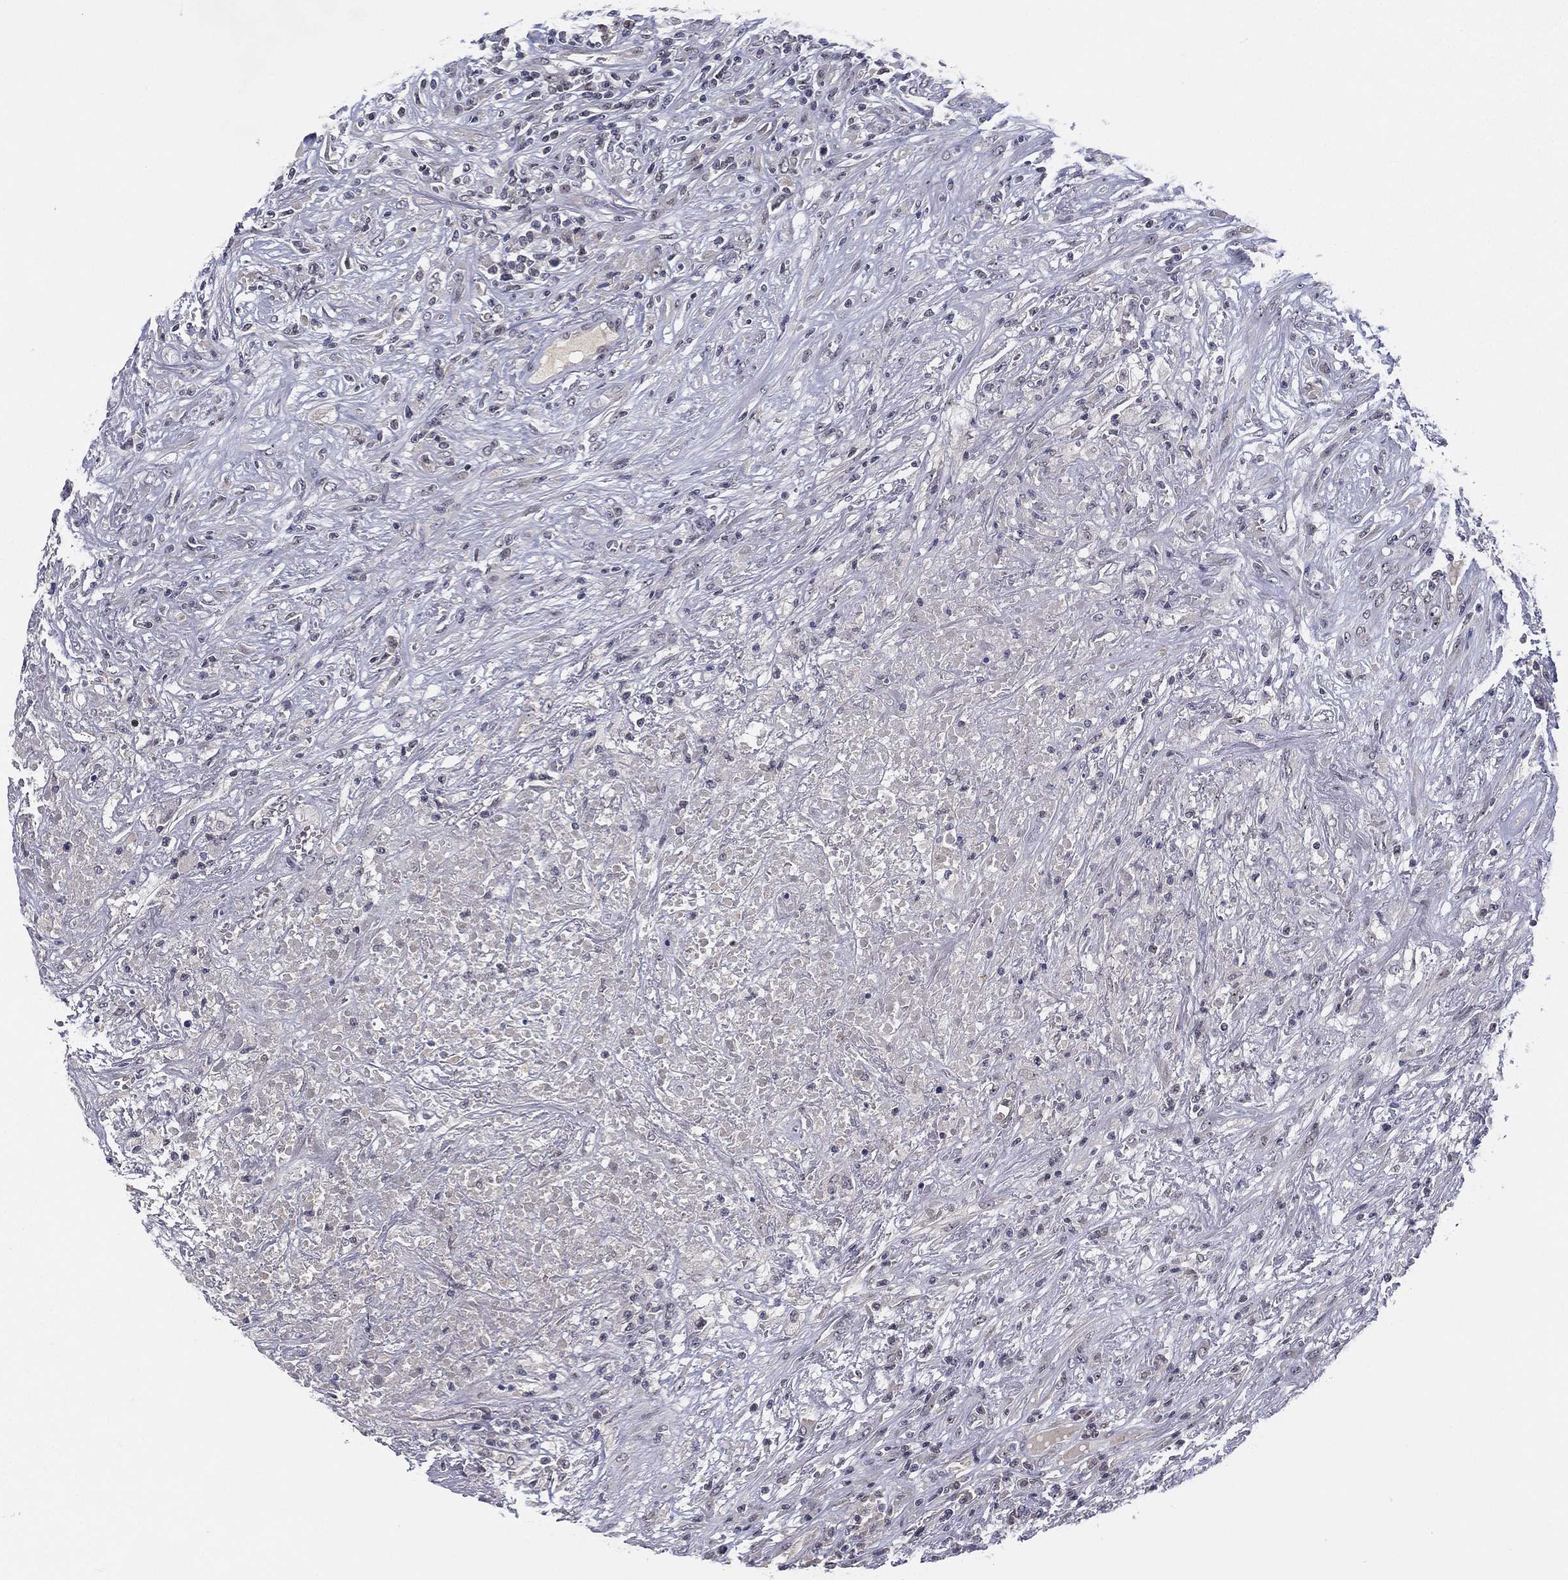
{"staining": {"intensity": "negative", "quantity": "none", "location": "none"}, "tissue": "lymphoma", "cell_type": "Tumor cells", "image_type": "cancer", "snomed": [{"axis": "morphology", "description": "Malignant lymphoma, non-Hodgkin's type, High grade"}, {"axis": "topography", "description": "Lung"}], "caption": "High-grade malignant lymphoma, non-Hodgkin's type was stained to show a protein in brown. There is no significant staining in tumor cells.", "gene": "MS4A8", "patient": {"sex": "male", "age": 79}}